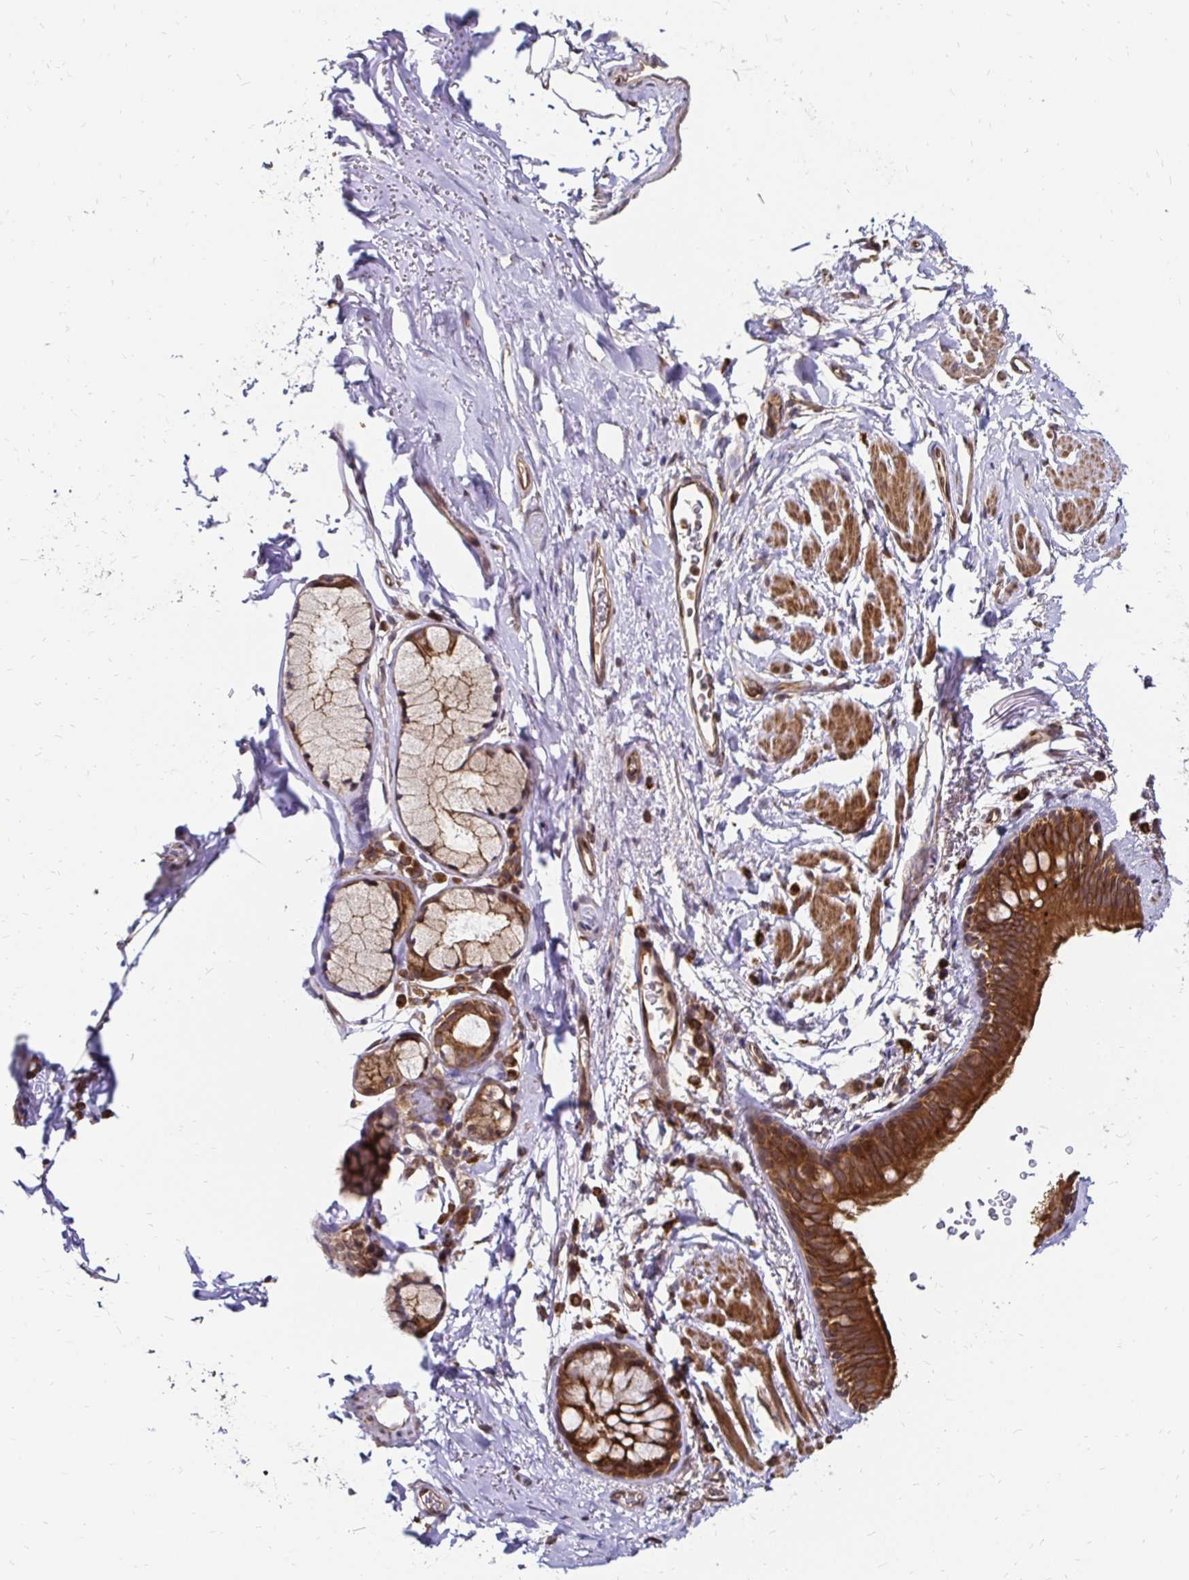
{"staining": {"intensity": "strong", "quantity": ">75%", "location": "cytoplasmic/membranous"}, "tissue": "bronchus", "cell_type": "Respiratory epithelial cells", "image_type": "normal", "snomed": [{"axis": "morphology", "description": "Normal tissue, NOS"}, {"axis": "topography", "description": "Bronchus"}], "caption": "Respiratory epithelial cells display high levels of strong cytoplasmic/membranous positivity in approximately >75% of cells in benign human bronchus. (IHC, brightfield microscopy, high magnification).", "gene": "ZW10", "patient": {"sex": "male", "age": 67}}